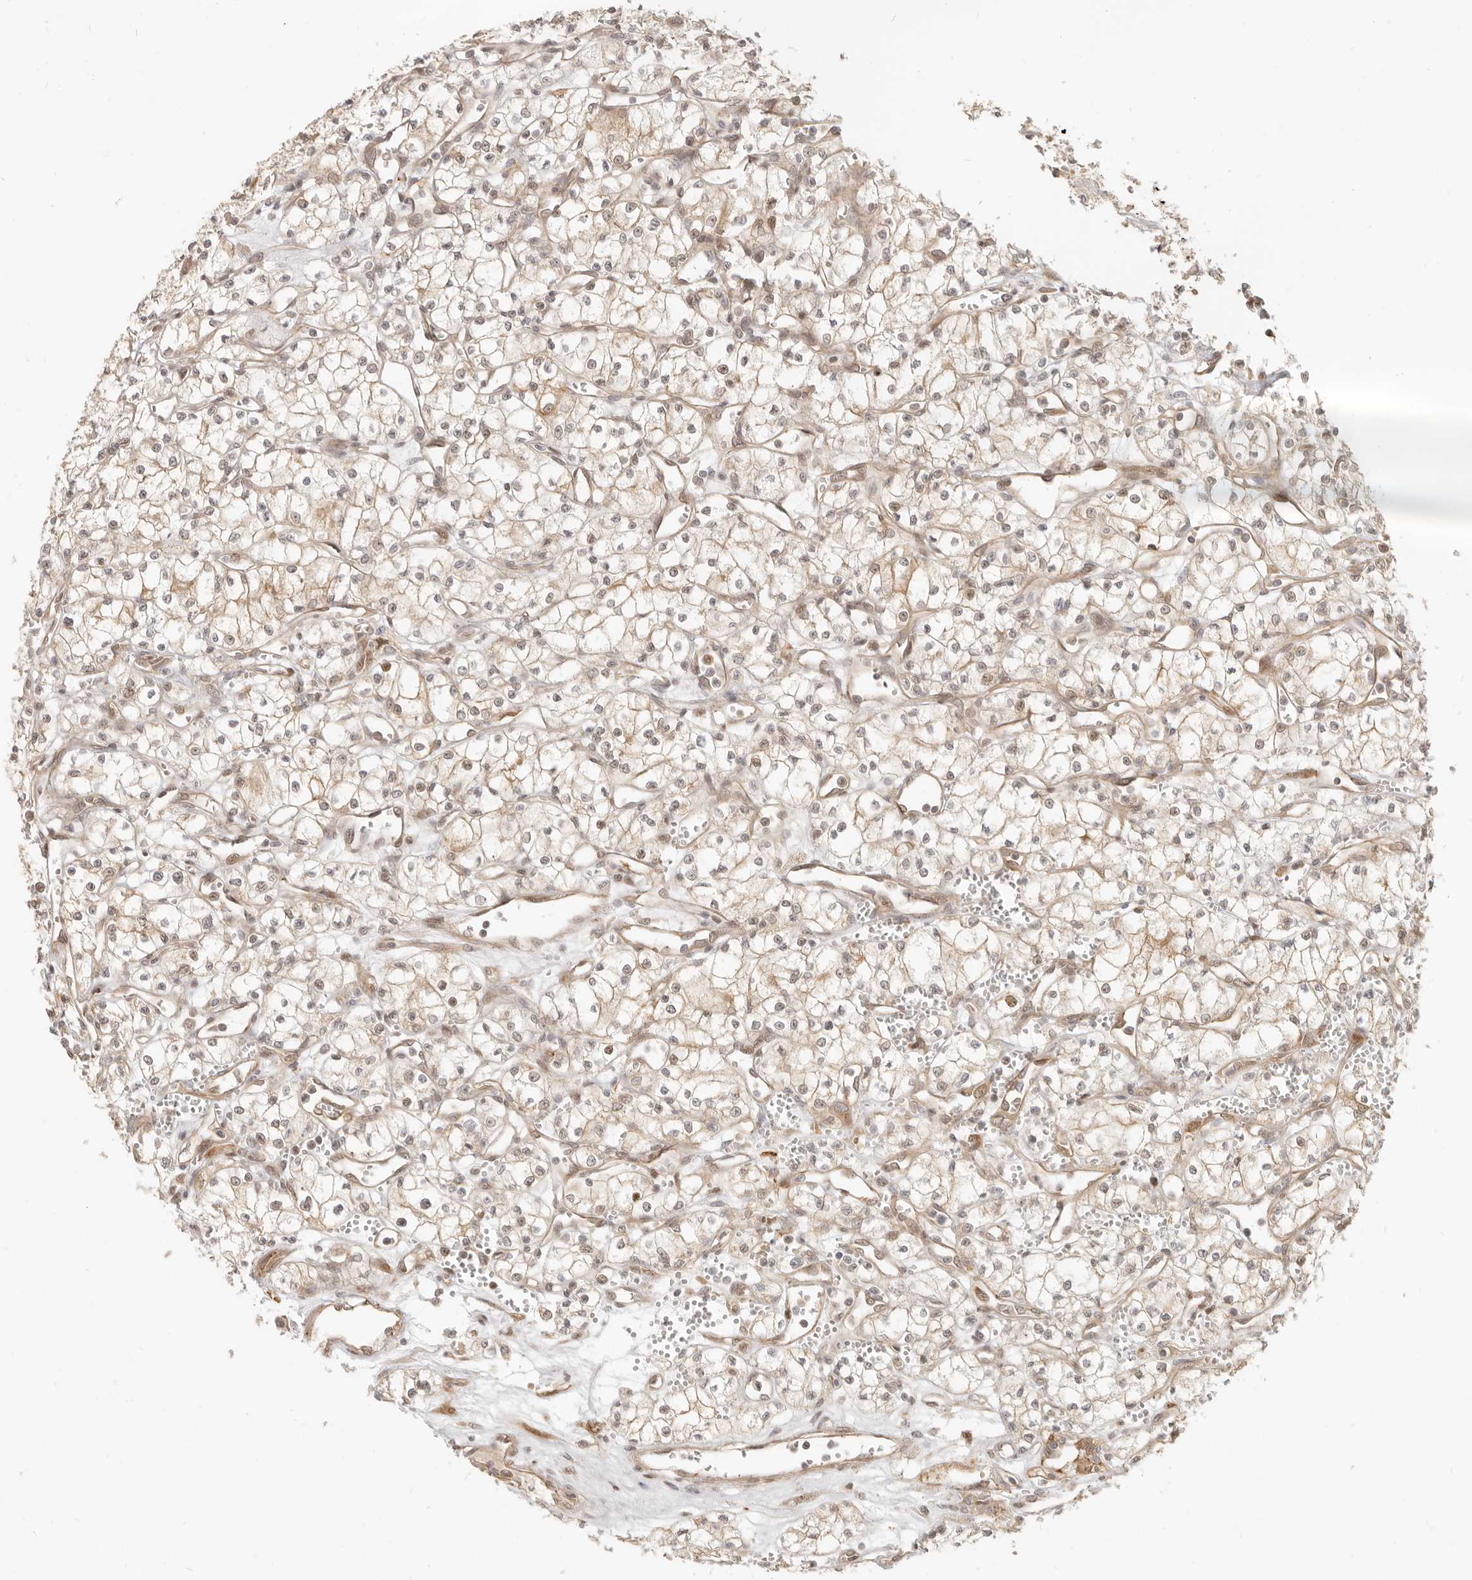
{"staining": {"intensity": "weak", "quantity": ">75%", "location": "cytoplasmic/membranous"}, "tissue": "renal cancer", "cell_type": "Tumor cells", "image_type": "cancer", "snomed": [{"axis": "morphology", "description": "Adenocarcinoma, NOS"}, {"axis": "topography", "description": "Kidney"}], "caption": "Immunohistochemistry (IHC) photomicrograph of human renal cancer stained for a protein (brown), which demonstrates low levels of weak cytoplasmic/membranous positivity in approximately >75% of tumor cells.", "gene": "TUFT1", "patient": {"sex": "male", "age": 59}}